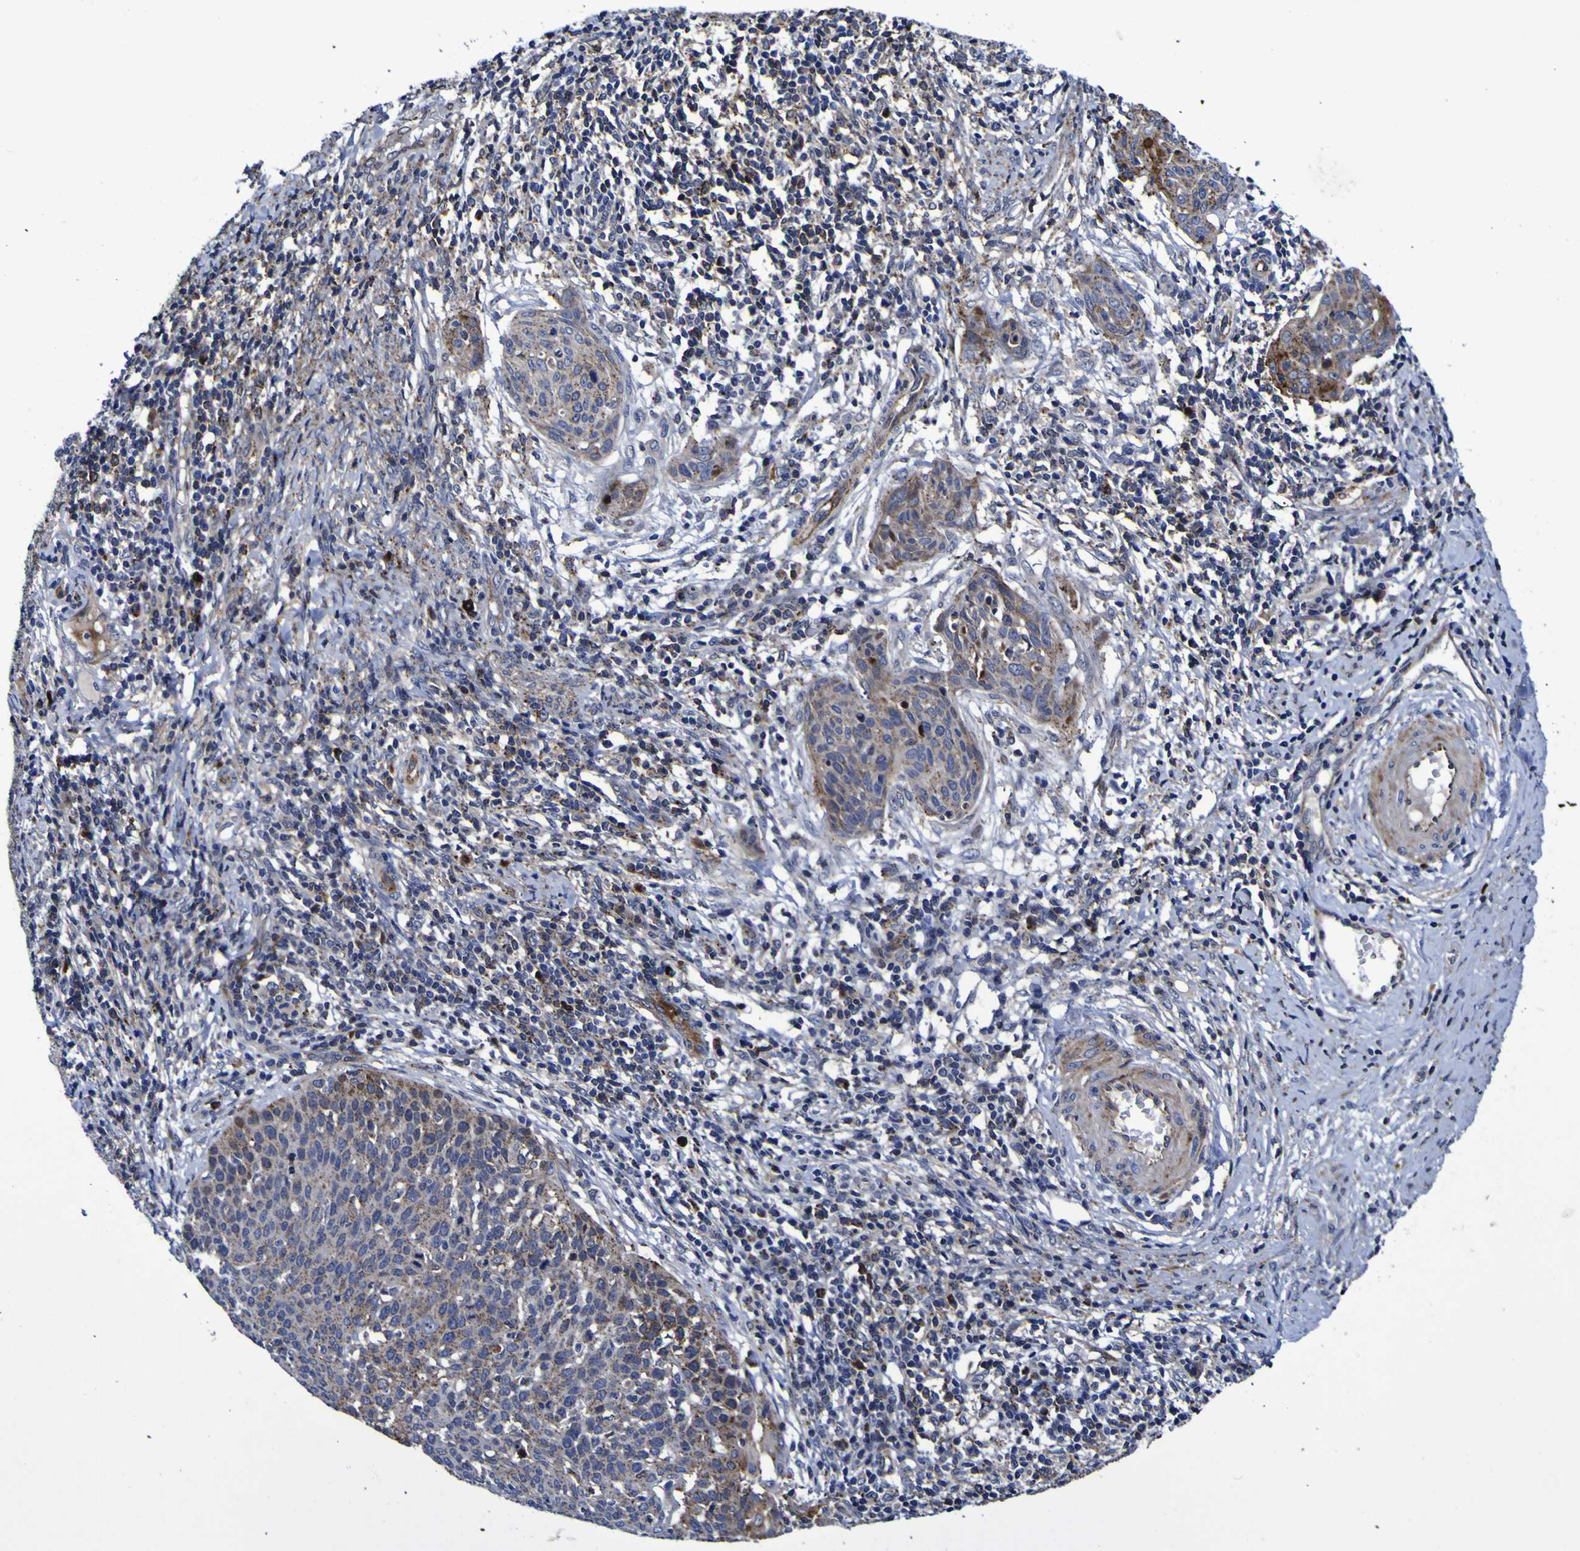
{"staining": {"intensity": "moderate", "quantity": ">75%", "location": "cytoplasmic/membranous"}, "tissue": "cervical cancer", "cell_type": "Tumor cells", "image_type": "cancer", "snomed": [{"axis": "morphology", "description": "Squamous cell carcinoma, NOS"}, {"axis": "topography", "description": "Cervix"}], "caption": "A brown stain labels moderate cytoplasmic/membranous expression of a protein in human cervical squamous cell carcinoma tumor cells. Nuclei are stained in blue.", "gene": "MGLL", "patient": {"sex": "female", "age": 38}}